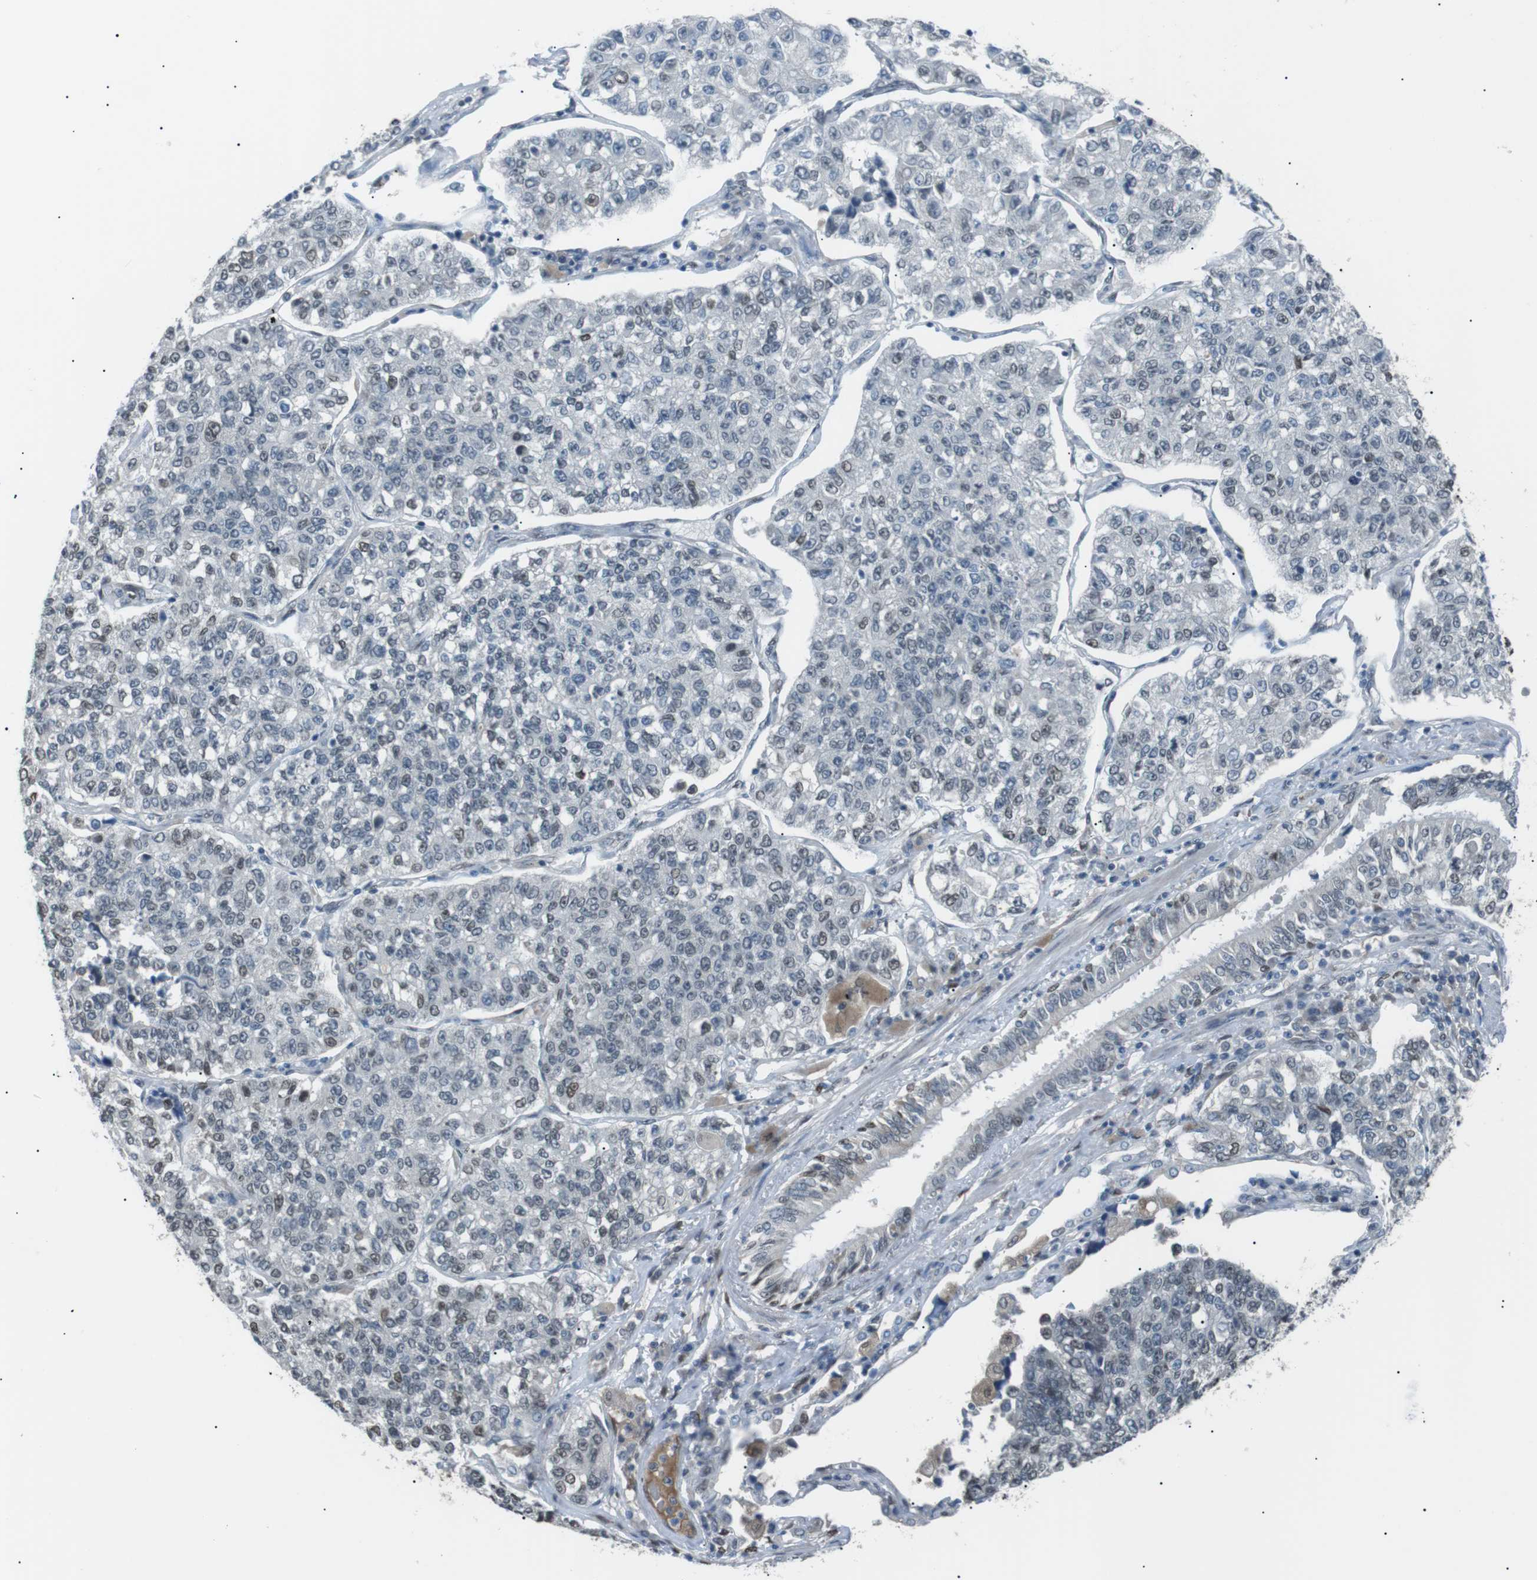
{"staining": {"intensity": "weak", "quantity": "<25%", "location": "nuclear"}, "tissue": "lung cancer", "cell_type": "Tumor cells", "image_type": "cancer", "snomed": [{"axis": "morphology", "description": "Adenocarcinoma, NOS"}, {"axis": "topography", "description": "Lung"}], "caption": "A micrograph of human lung cancer (adenocarcinoma) is negative for staining in tumor cells. Nuclei are stained in blue.", "gene": "SRPK2", "patient": {"sex": "male", "age": 49}}